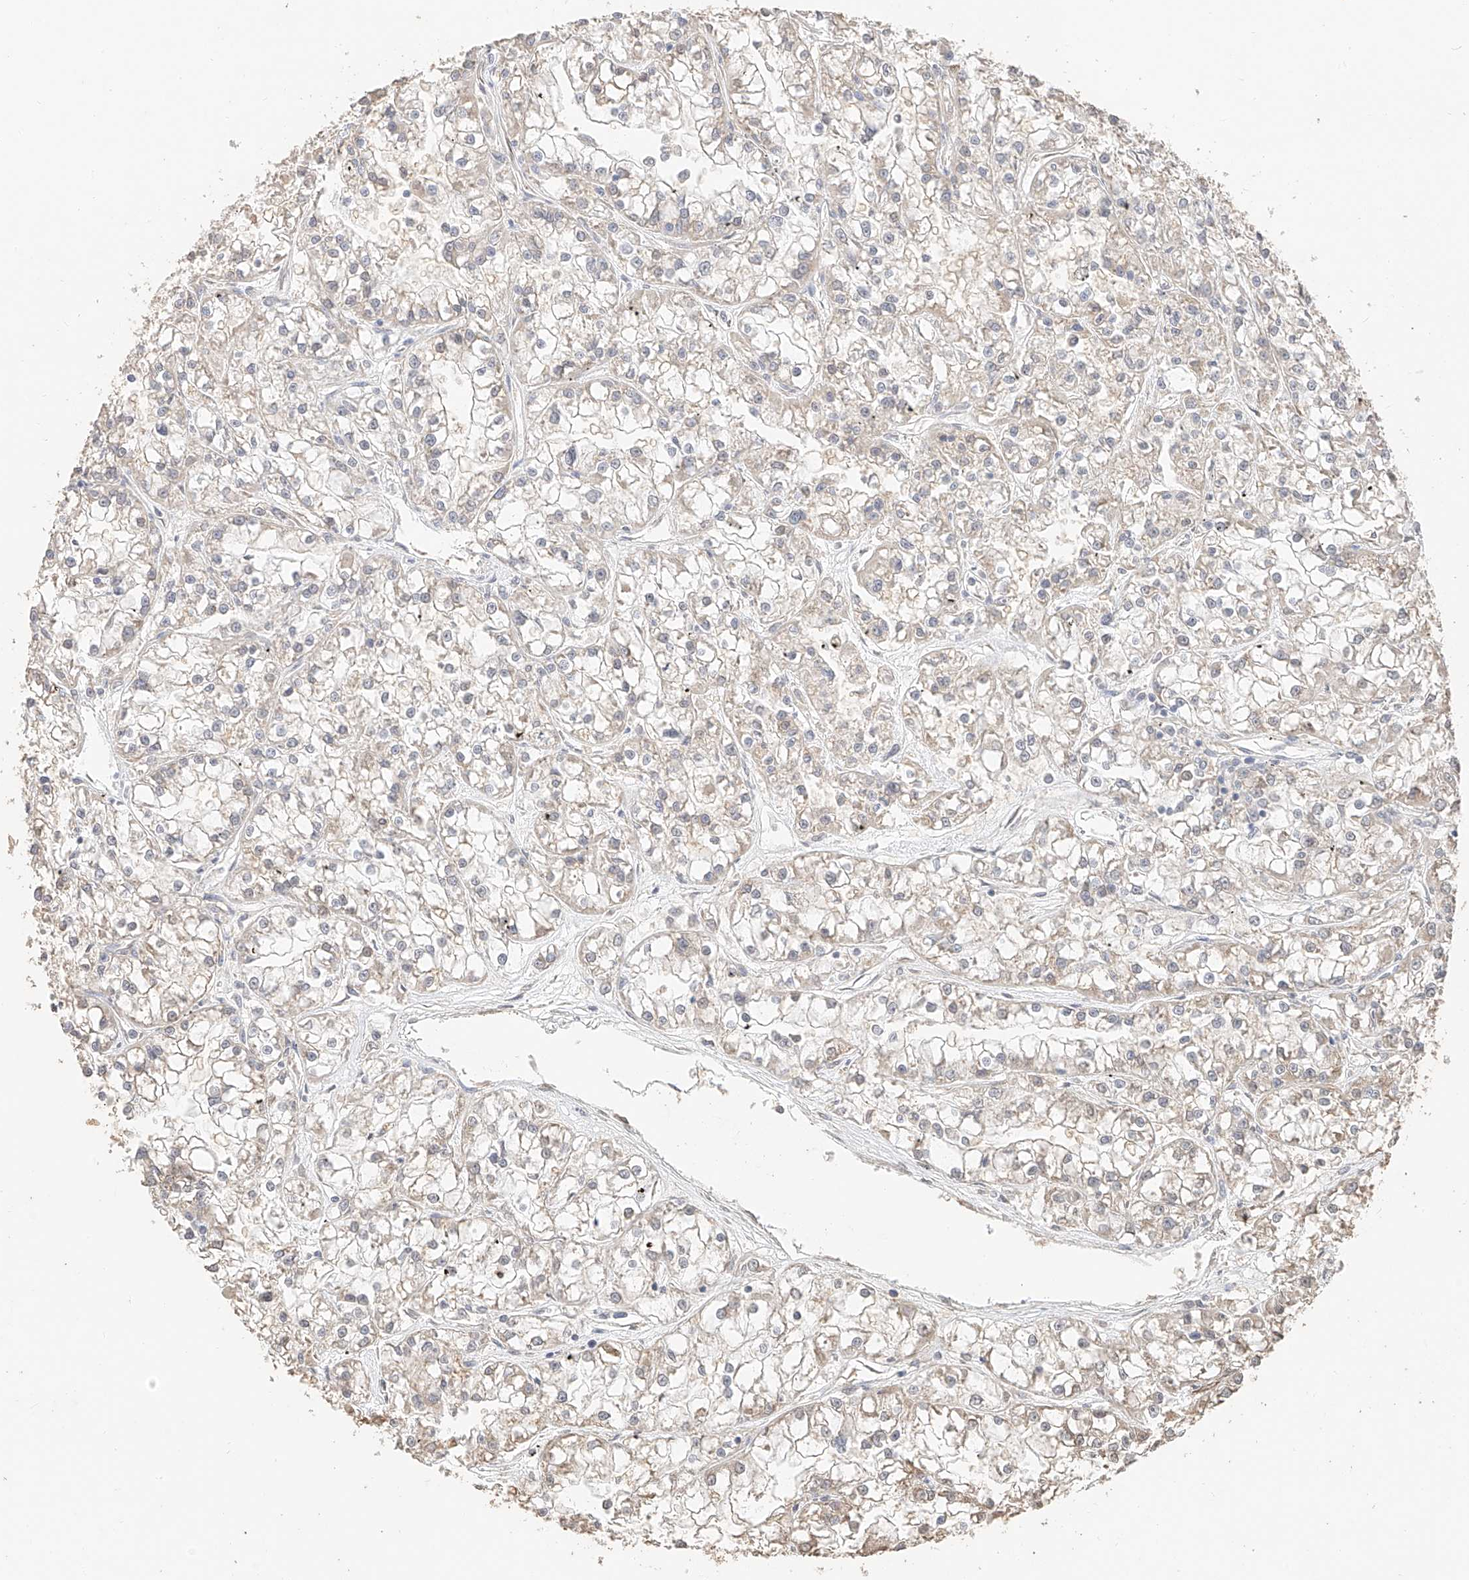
{"staining": {"intensity": "weak", "quantity": "<25%", "location": "cytoplasmic/membranous"}, "tissue": "renal cancer", "cell_type": "Tumor cells", "image_type": "cancer", "snomed": [{"axis": "morphology", "description": "Adenocarcinoma, NOS"}, {"axis": "topography", "description": "Kidney"}], "caption": "Renal cancer (adenocarcinoma) was stained to show a protein in brown. There is no significant staining in tumor cells. (DAB (3,3'-diaminobenzidine) immunohistochemistry (IHC) visualized using brightfield microscopy, high magnification).", "gene": "IL22RA2", "patient": {"sex": "female", "age": 52}}